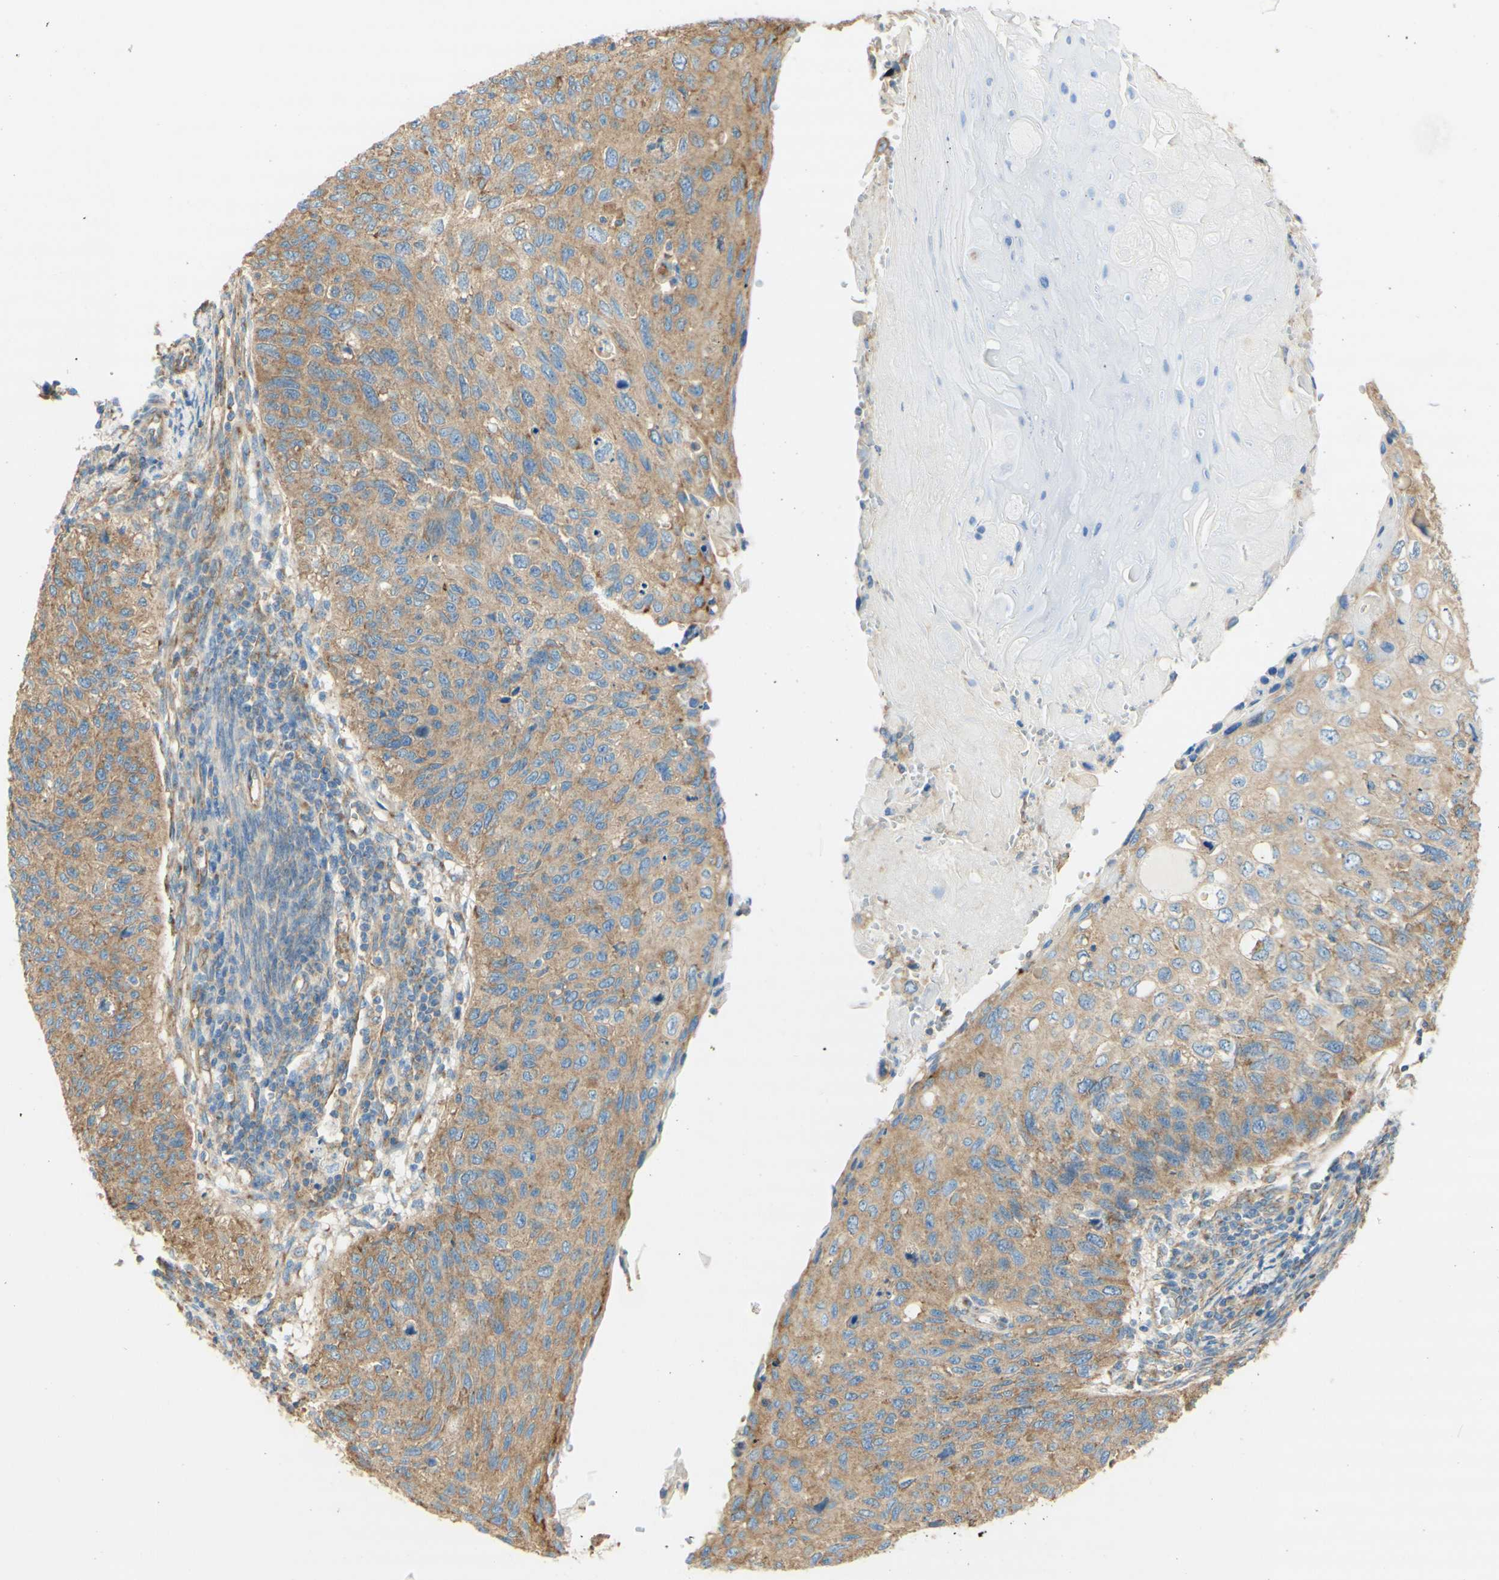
{"staining": {"intensity": "moderate", "quantity": ">75%", "location": "cytoplasmic/membranous"}, "tissue": "cervical cancer", "cell_type": "Tumor cells", "image_type": "cancer", "snomed": [{"axis": "morphology", "description": "Squamous cell carcinoma, NOS"}, {"axis": "topography", "description": "Cervix"}], "caption": "An immunohistochemistry (IHC) photomicrograph of neoplastic tissue is shown. Protein staining in brown shows moderate cytoplasmic/membranous positivity in cervical squamous cell carcinoma within tumor cells.", "gene": "CLTC", "patient": {"sex": "female", "age": 70}}